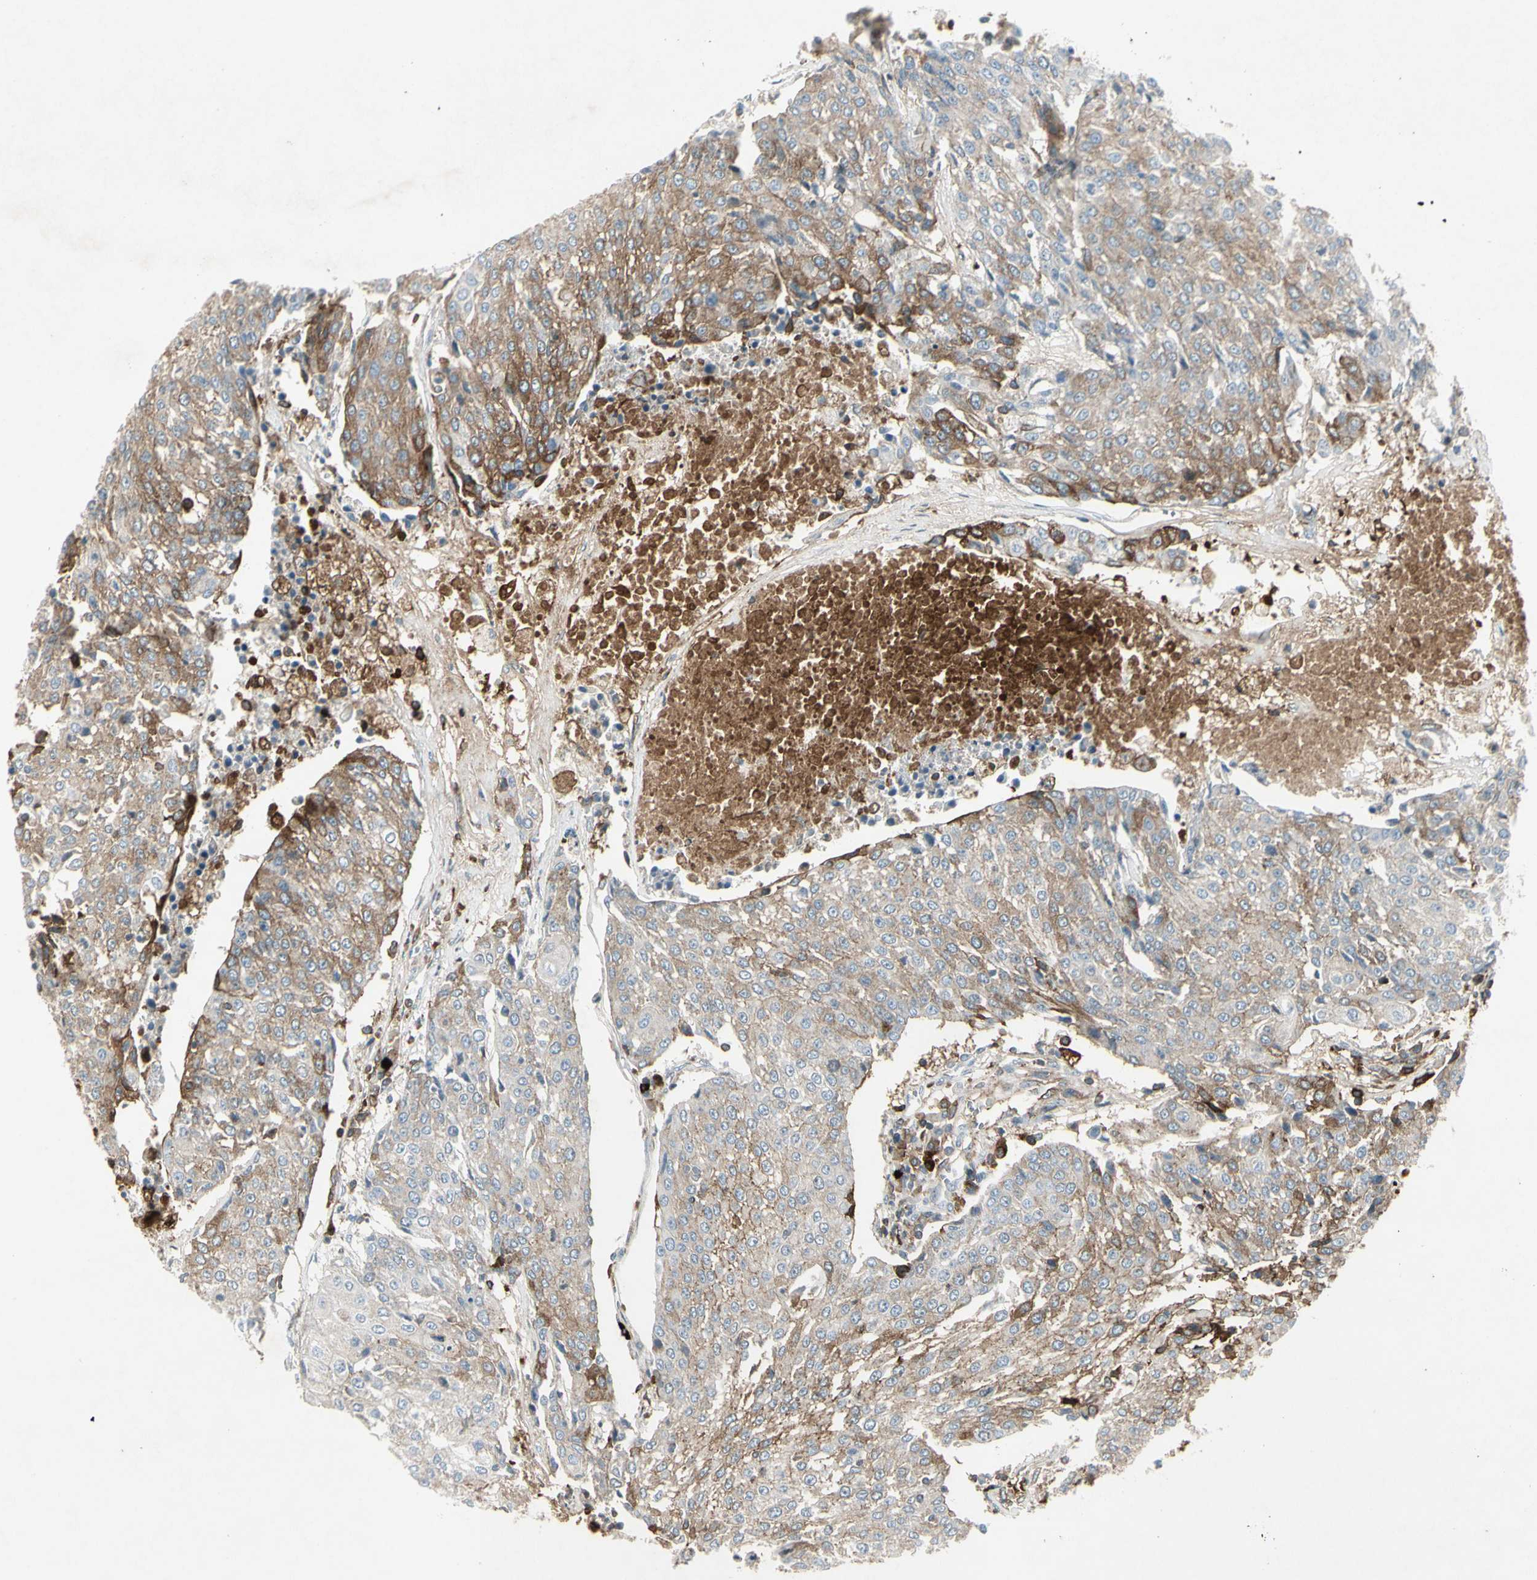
{"staining": {"intensity": "moderate", "quantity": "25%-75%", "location": "cytoplasmic/membranous"}, "tissue": "urothelial cancer", "cell_type": "Tumor cells", "image_type": "cancer", "snomed": [{"axis": "morphology", "description": "Urothelial carcinoma, High grade"}, {"axis": "topography", "description": "Urinary bladder"}], "caption": "Immunohistochemical staining of human high-grade urothelial carcinoma demonstrates moderate cytoplasmic/membranous protein expression in about 25%-75% of tumor cells. The protein of interest is shown in brown color, while the nuclei are stained blue.", "gene": "IGHM", "patient": {"sex": "female", "age": 85}}